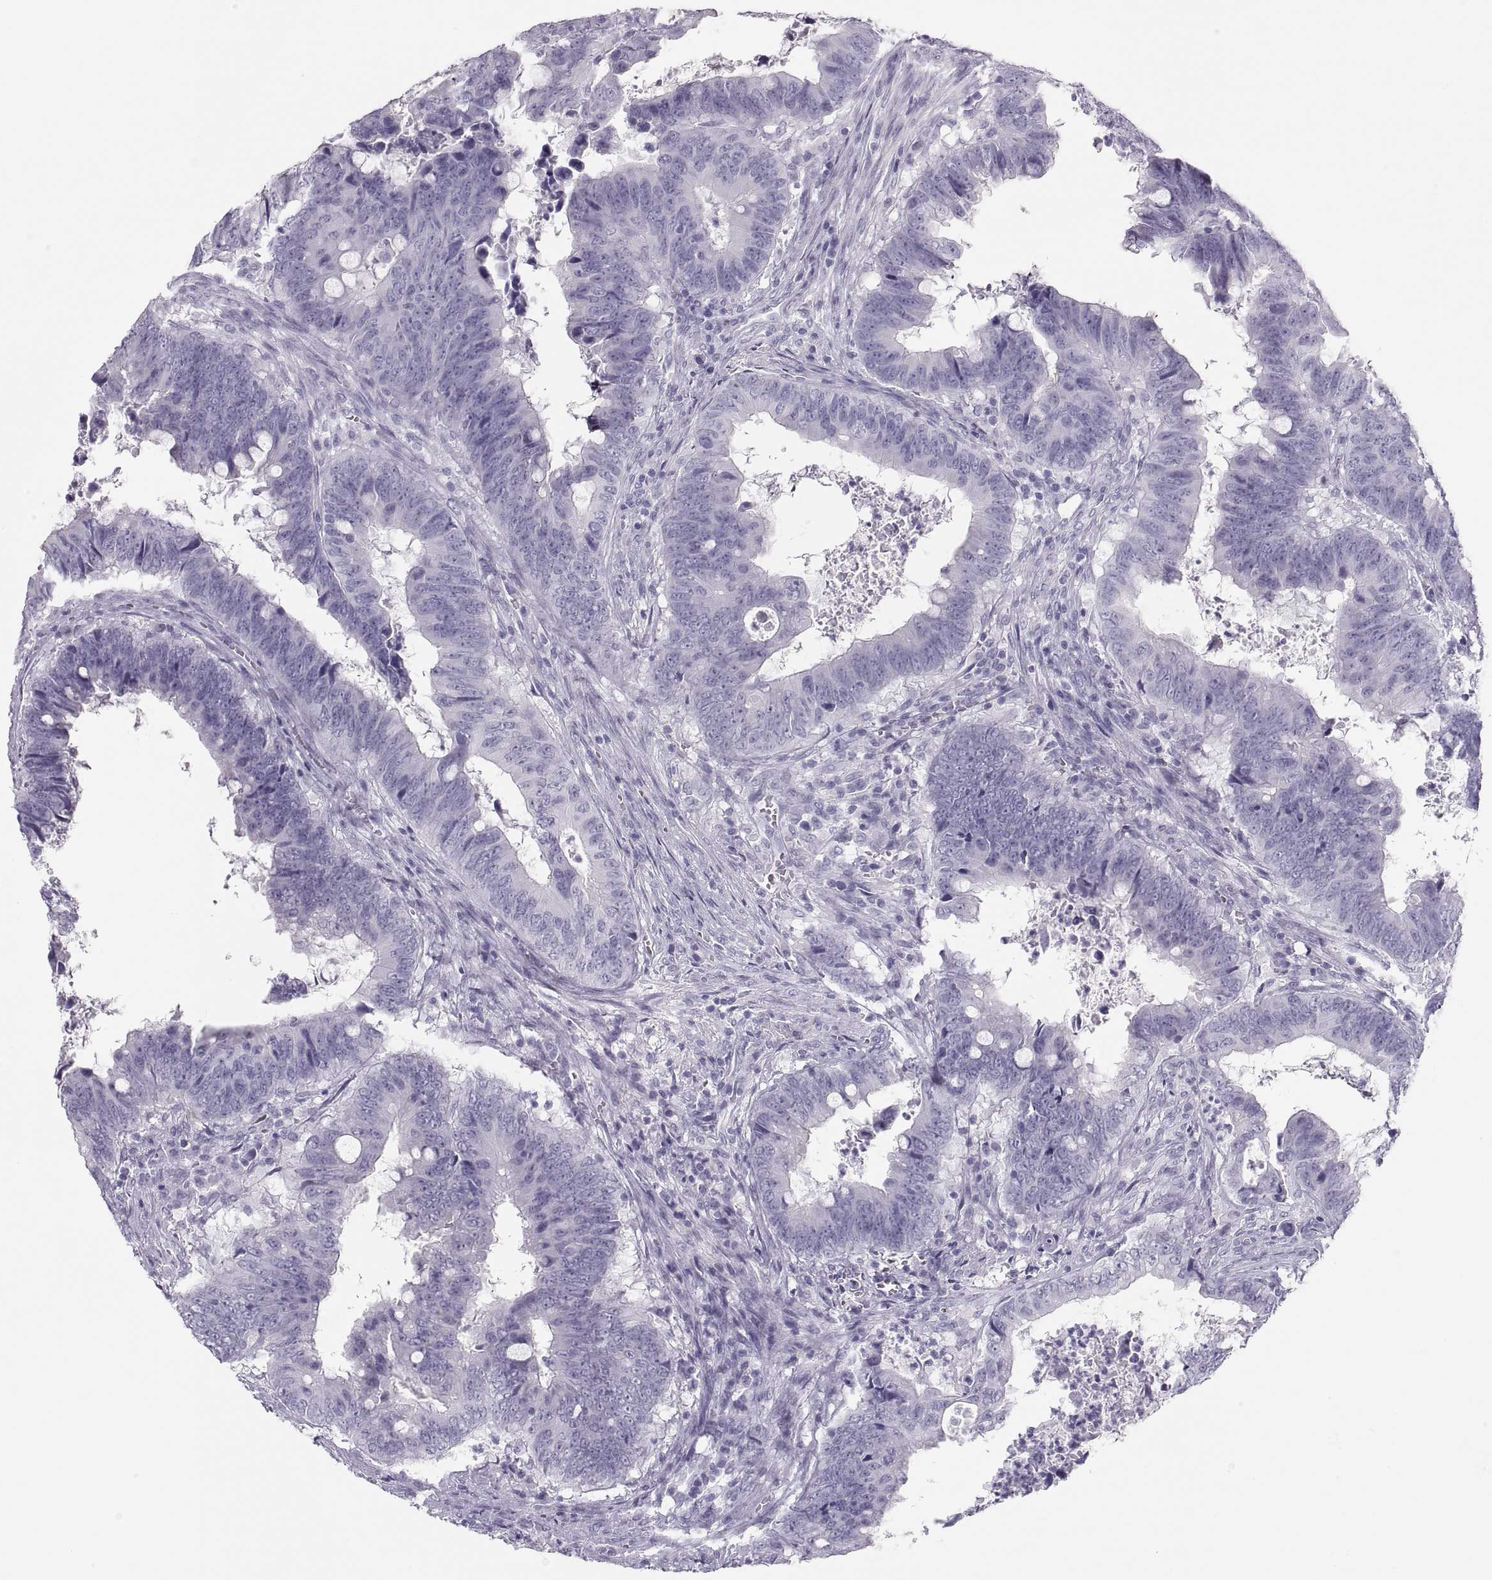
{"staining": {"intensity": "negative", "quantity": "none", "location": "none"}, "tissue": "colorectal cancer", "cell_type": "Tumor cells", "image_type": "cancer", "snomed": [{"axis": "morphology", "description": "Adenocarcinoma, NOS"}, {"axis": "topography", "description": "Colon"}], "caption": "This is an immunohistochemistry micrograph of human adenocarcinoma (colorectal). There is no staining in tumor cells.", "gene": "SEMG1", "patient": {"sex": "female", "age": 82}}